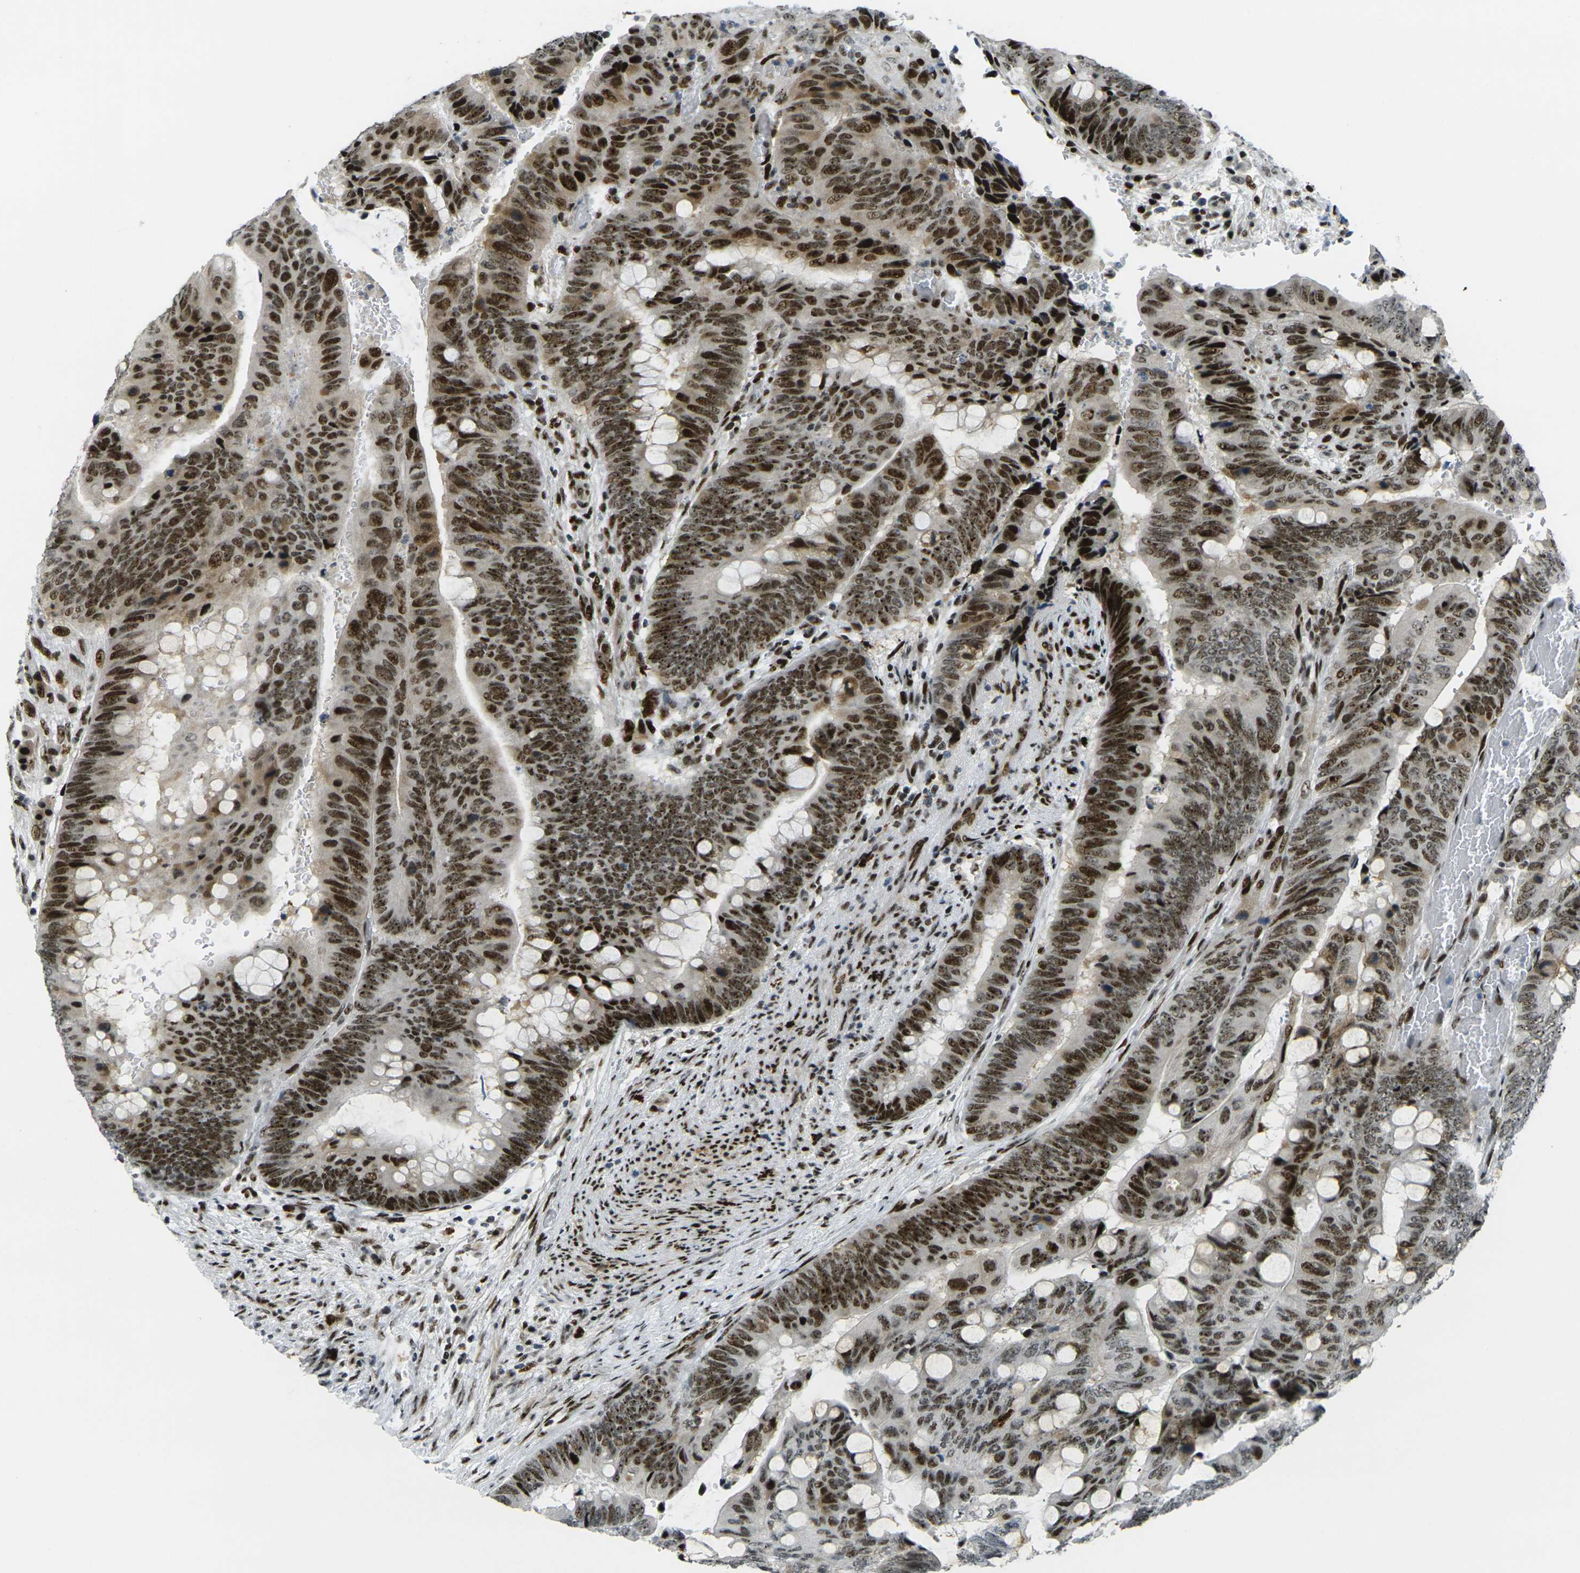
{"staining": {"intensity": "strong", "quantity": ">75%", "location": "nuclear"}, "tissue": "colorectal cancer", "cell_type": "Tumor cells", "image_type": "cancer", "snomed": [{"axis": "morphology", "description": "Normal tissue, NOS"}, {"axis": "morphology", "description": "Adenocarcinoma, NOS"}, {"axis": "topography", "description": "Rectum"}, {"axis": "topography", "description": "Peripheral nerve tissue"}], "caption": "Human colorectal adenocarcinoma stained with a brown dye reveals strong nuclear positive expression in about >75% of tumor cells.", "gene": "UBE2C", "patient": {"sex": "male", "age": 92}}